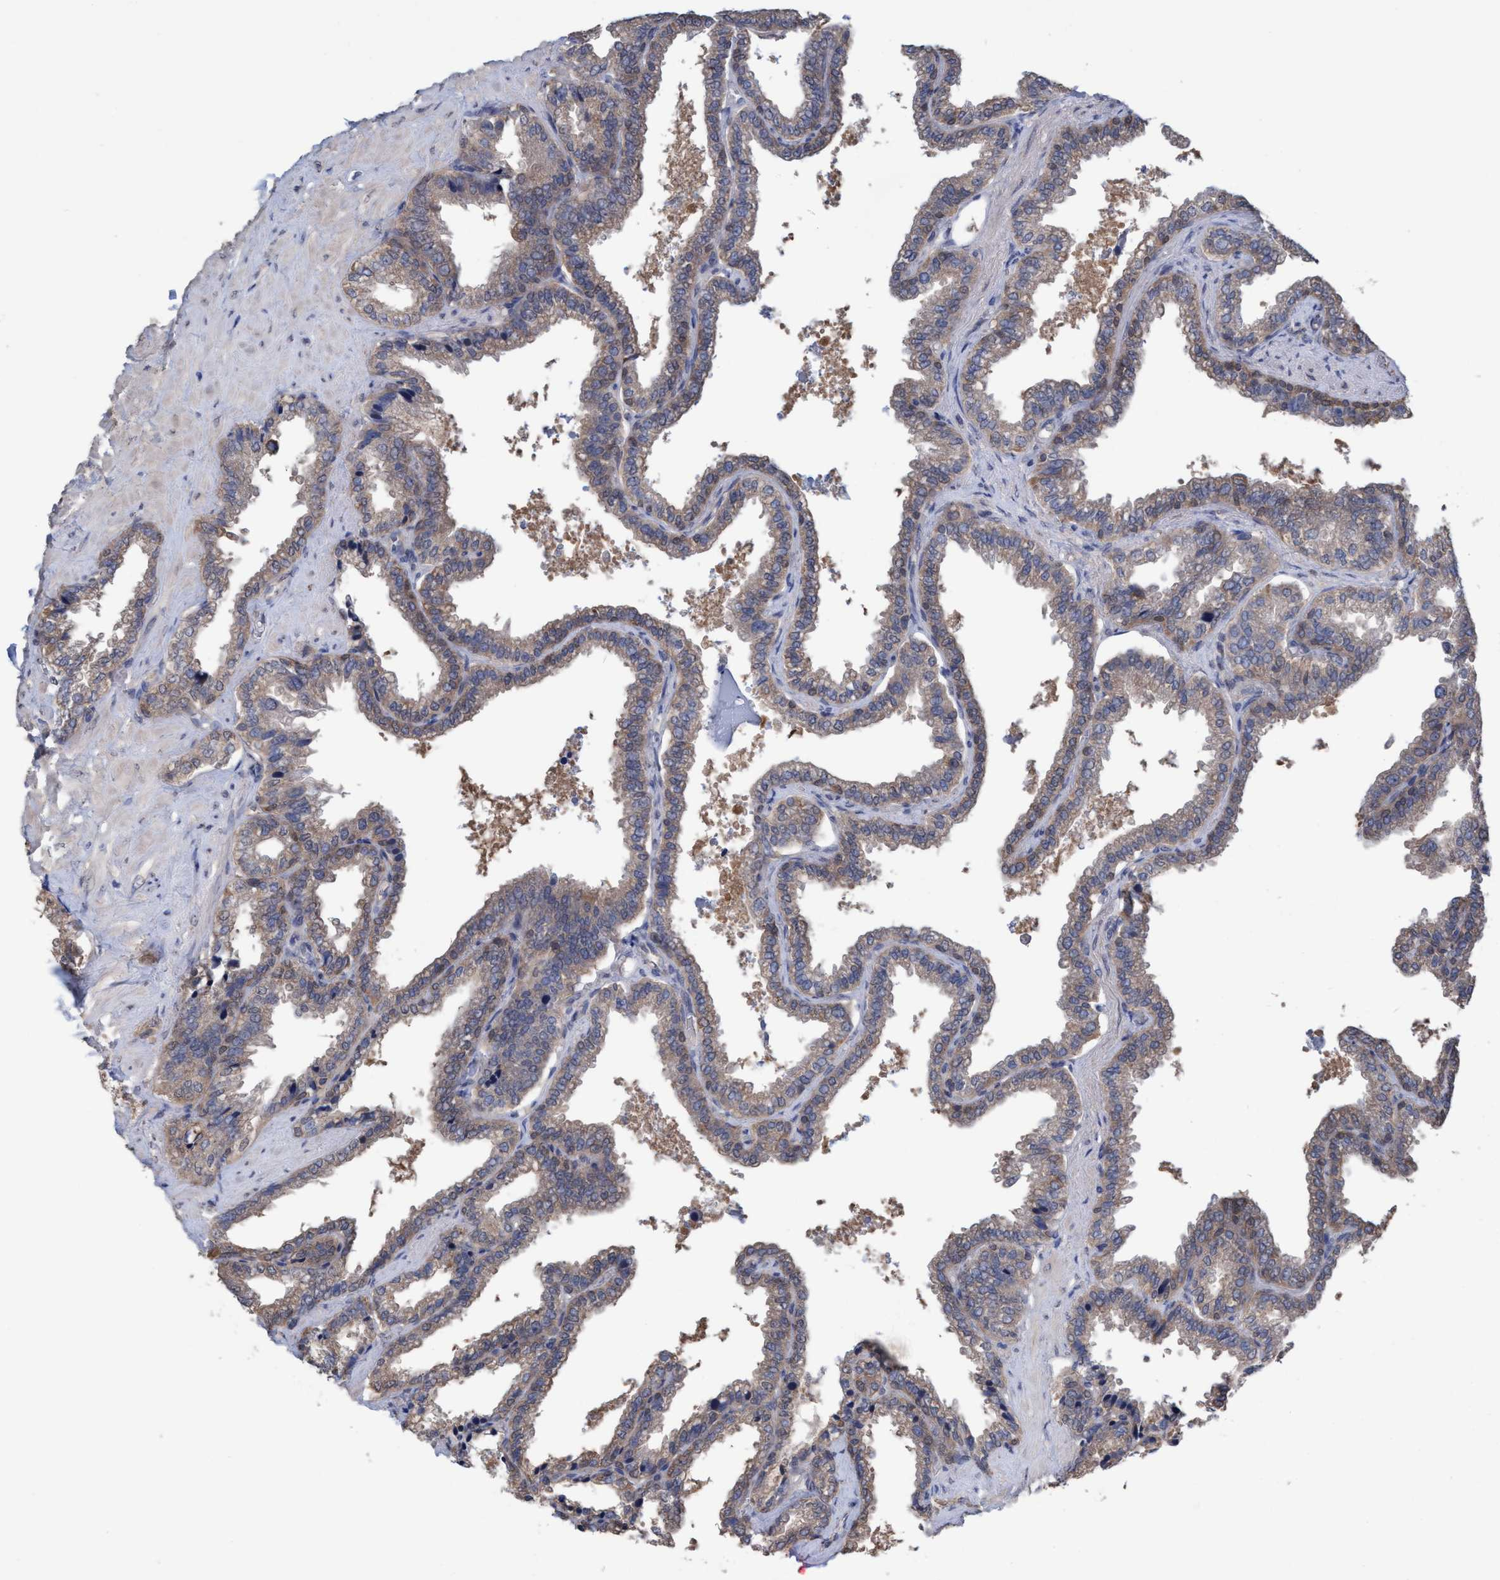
{"staining": {"intensity": "weak", "quantity": "<25%", "location": "cytoplasmic/membranous"}, "tissue": "seminal vesicle", "cell_type": "Glandular cells", "image_type": "normal", "snomed": [{"axis": "morphology", "description": "Normal tissue, NOS"}, {"axis": "topography", "description": "Seminal veicle"}], "caption": "IHC histopathology image of unremarkable human seminal vesicle stained for a protein (brown), which displays no positivity in glandular cells.", "gene": "GLOD4", "patient": {"sex": "male", "age": 46}}